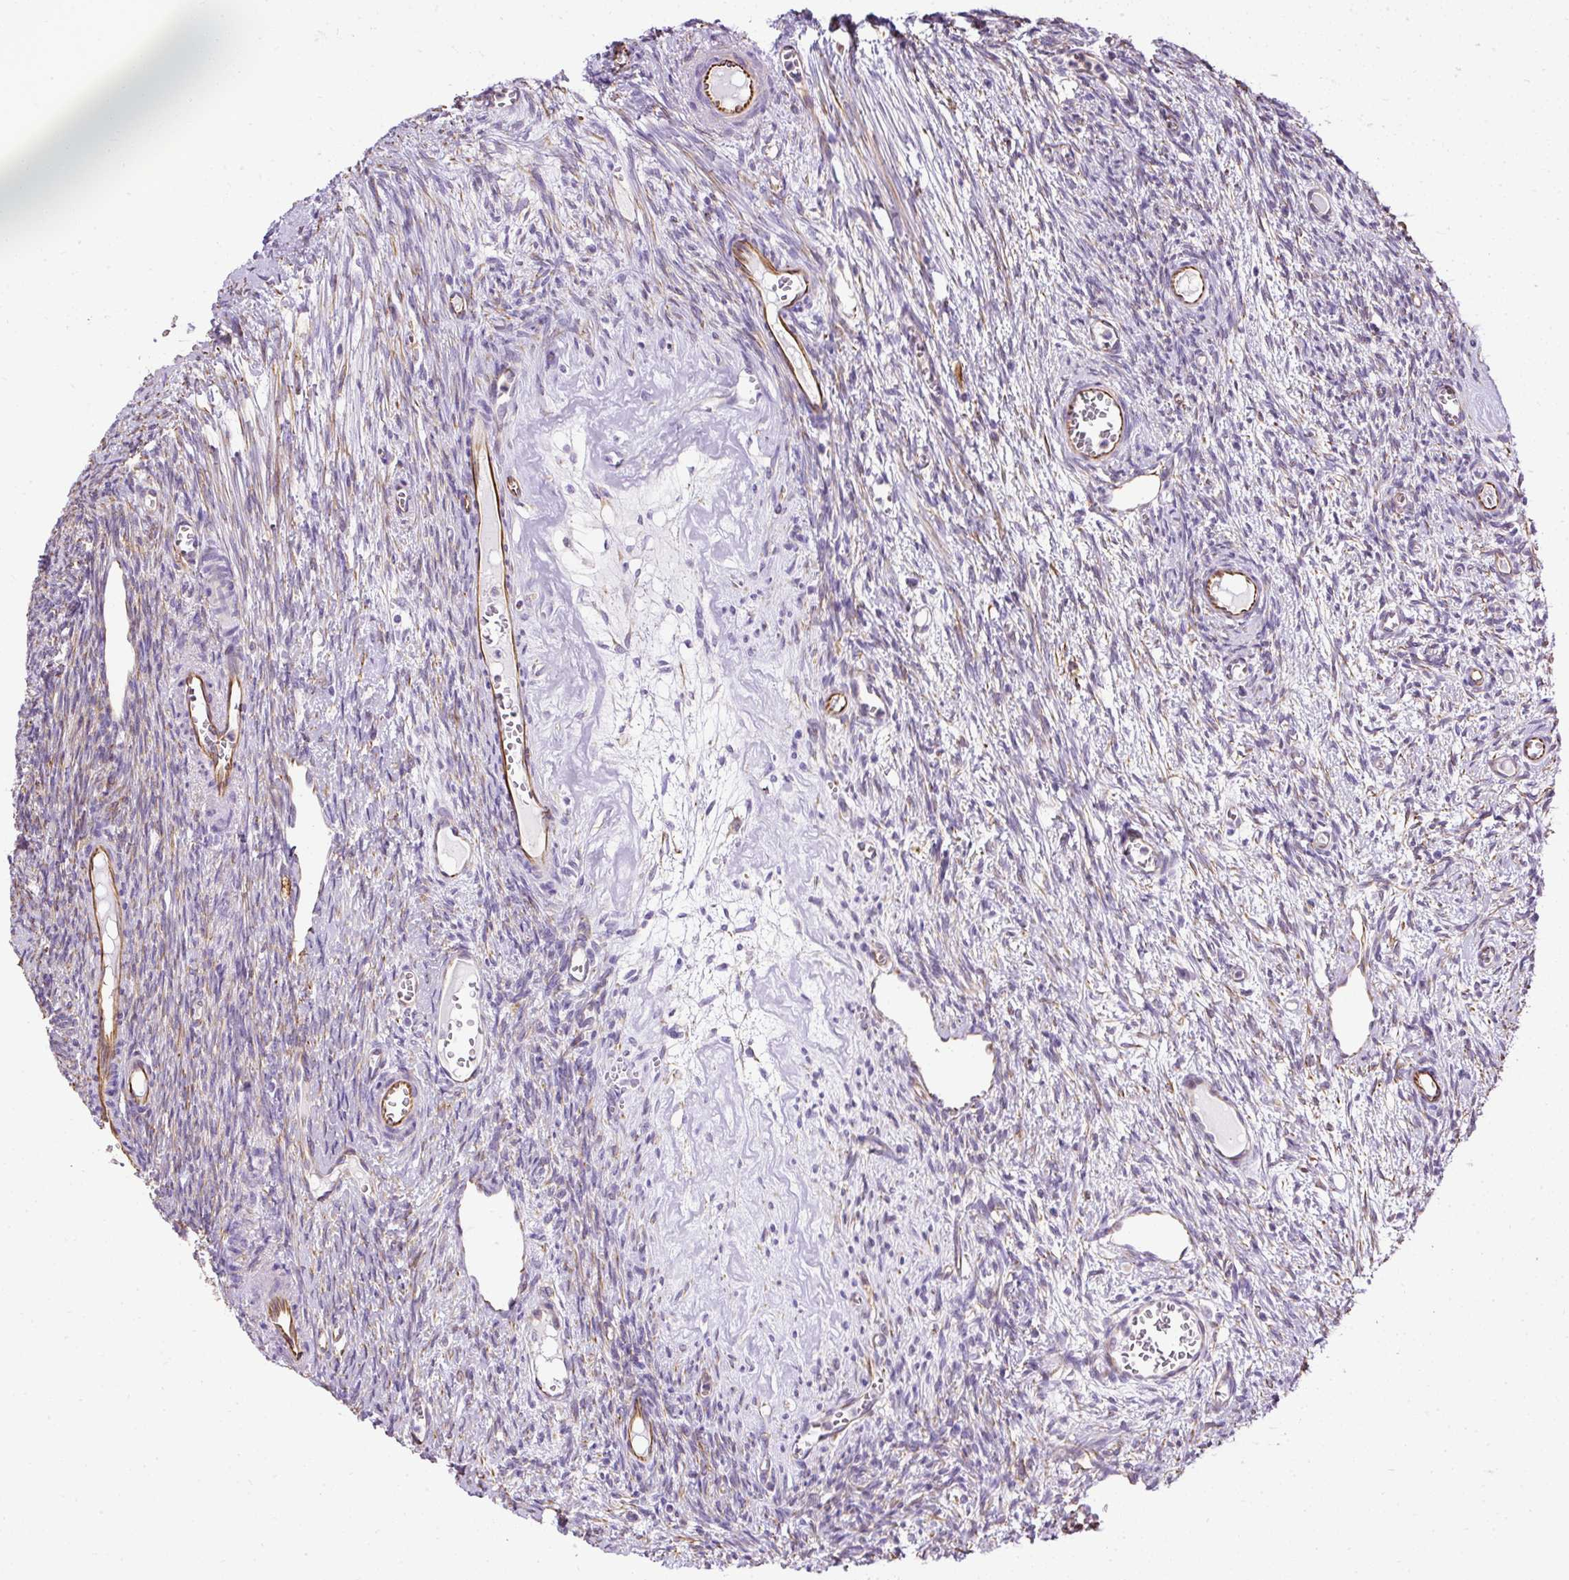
{"staining": {"intensity": "weak", "quantity": "25%-75%", "location": "cytoplasmic/membranous"}, "tissue": "ovary", "cell_type": "Ovarian stroma cells", "image_type": "normal", "snomed": [{"axis": "morphology", "description": "Normal tissue, NOS"}, {"axis": "topography", "description": "Ovary"}], "caption": "Benign ovary reveals weak cytoplasmic/membranous expression in about 25%-75% of ovarian stroma cells, visualized by immunohistochemistry.", "gene": "PLS1", "patient": {"sex": "female", "age": 44}}